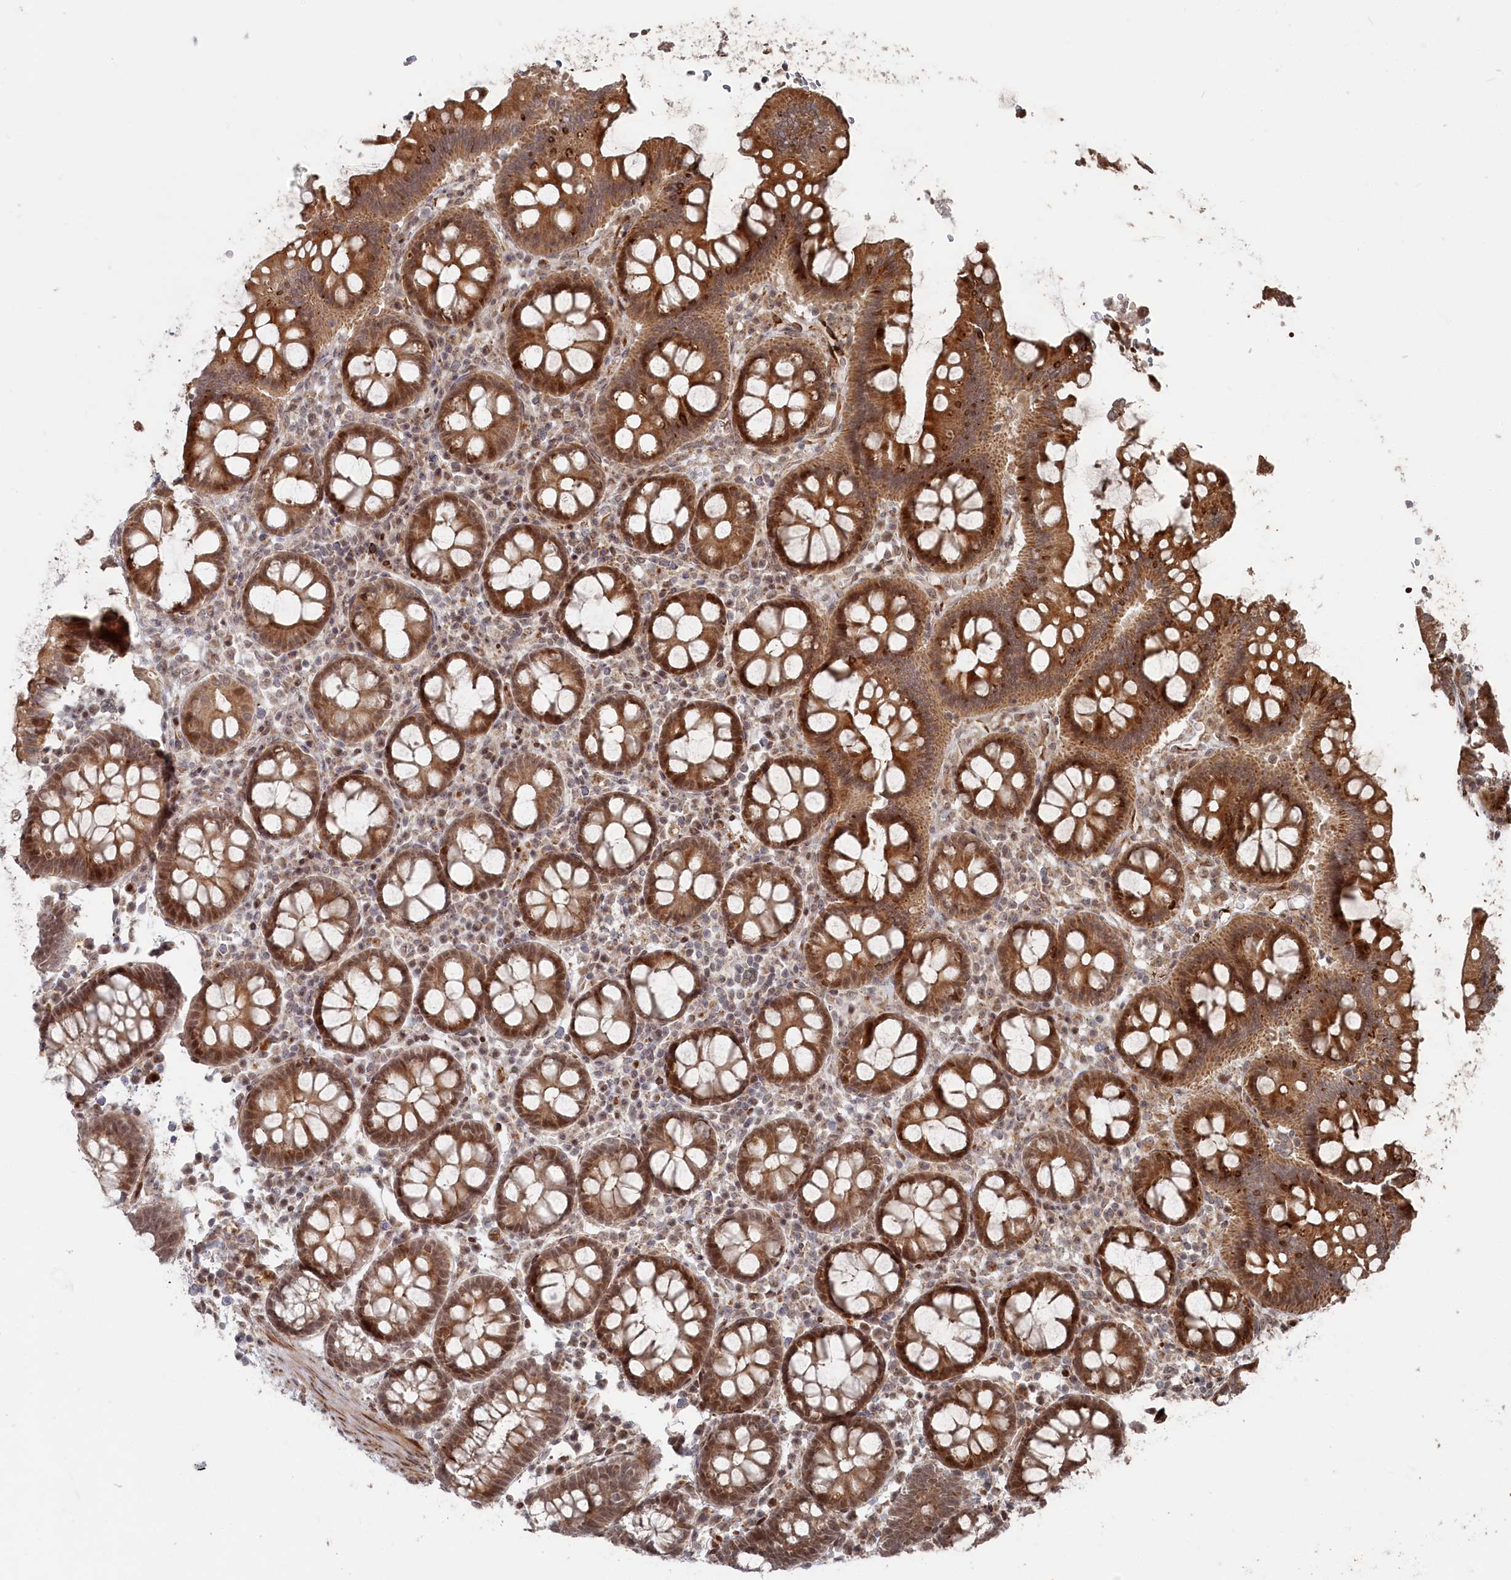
{"staining": {"intensity": "moderate", "quantity": ">75%", "location": "cytoplasmic/membranous,nuclear"}, "tissue": "colon", "cell_type": "Endothelial cells", "image_type": "normal", "snomed": [{"axis": "morphology", "description": "Normal tissue, NOS"}, {"axis": "topography", "description": "Colon"}], "caption": "Brown immunohistochemical staining in normal colon exhibits moderate cytoplasmic/membranous,nuclear staining in about >75% of endothelial cells. (DAB (3,3'-diaminobenzidine) IHC, brown staining for protein, blue staining for nuclei).", "gene": "POLR3A", "patient": {"sex": "female", "age": 79}}